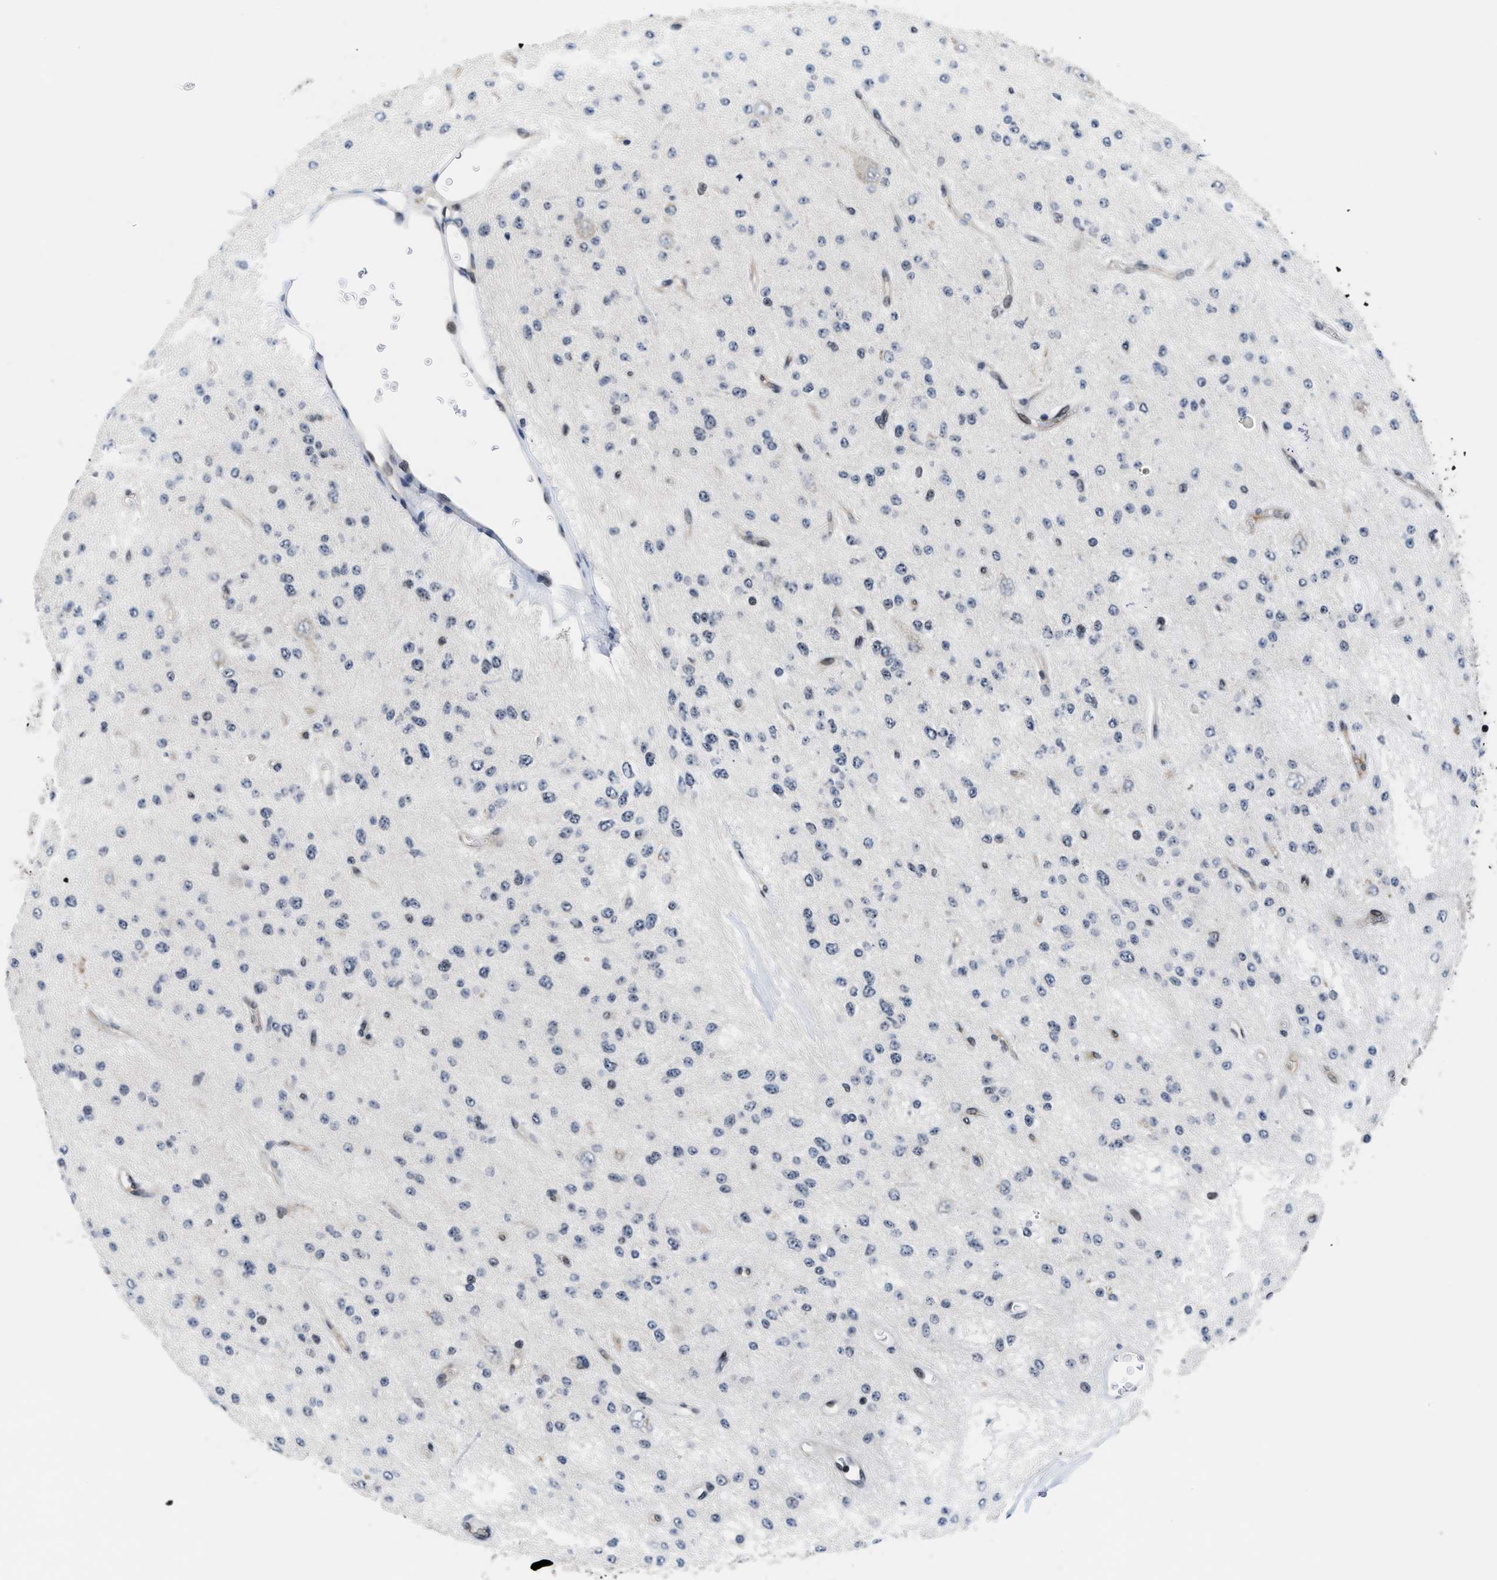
{"staining": {"intensity": "negative", "quantity": "none", "location": "none"}, "tissue": "glioma", "cell_type": "Tumor cells", "image_type": "cancer", "snomed": [{"axis": "morphology", "description": "Glioma, malignant, Low grade"}, {"axis": "topography", "description": "Brain"}], "caption": "The micrograph displays no significant staining in tumor cells of glioma.", "gene": "HIF1A", "patient": {"sex": "male", "age": 38}}